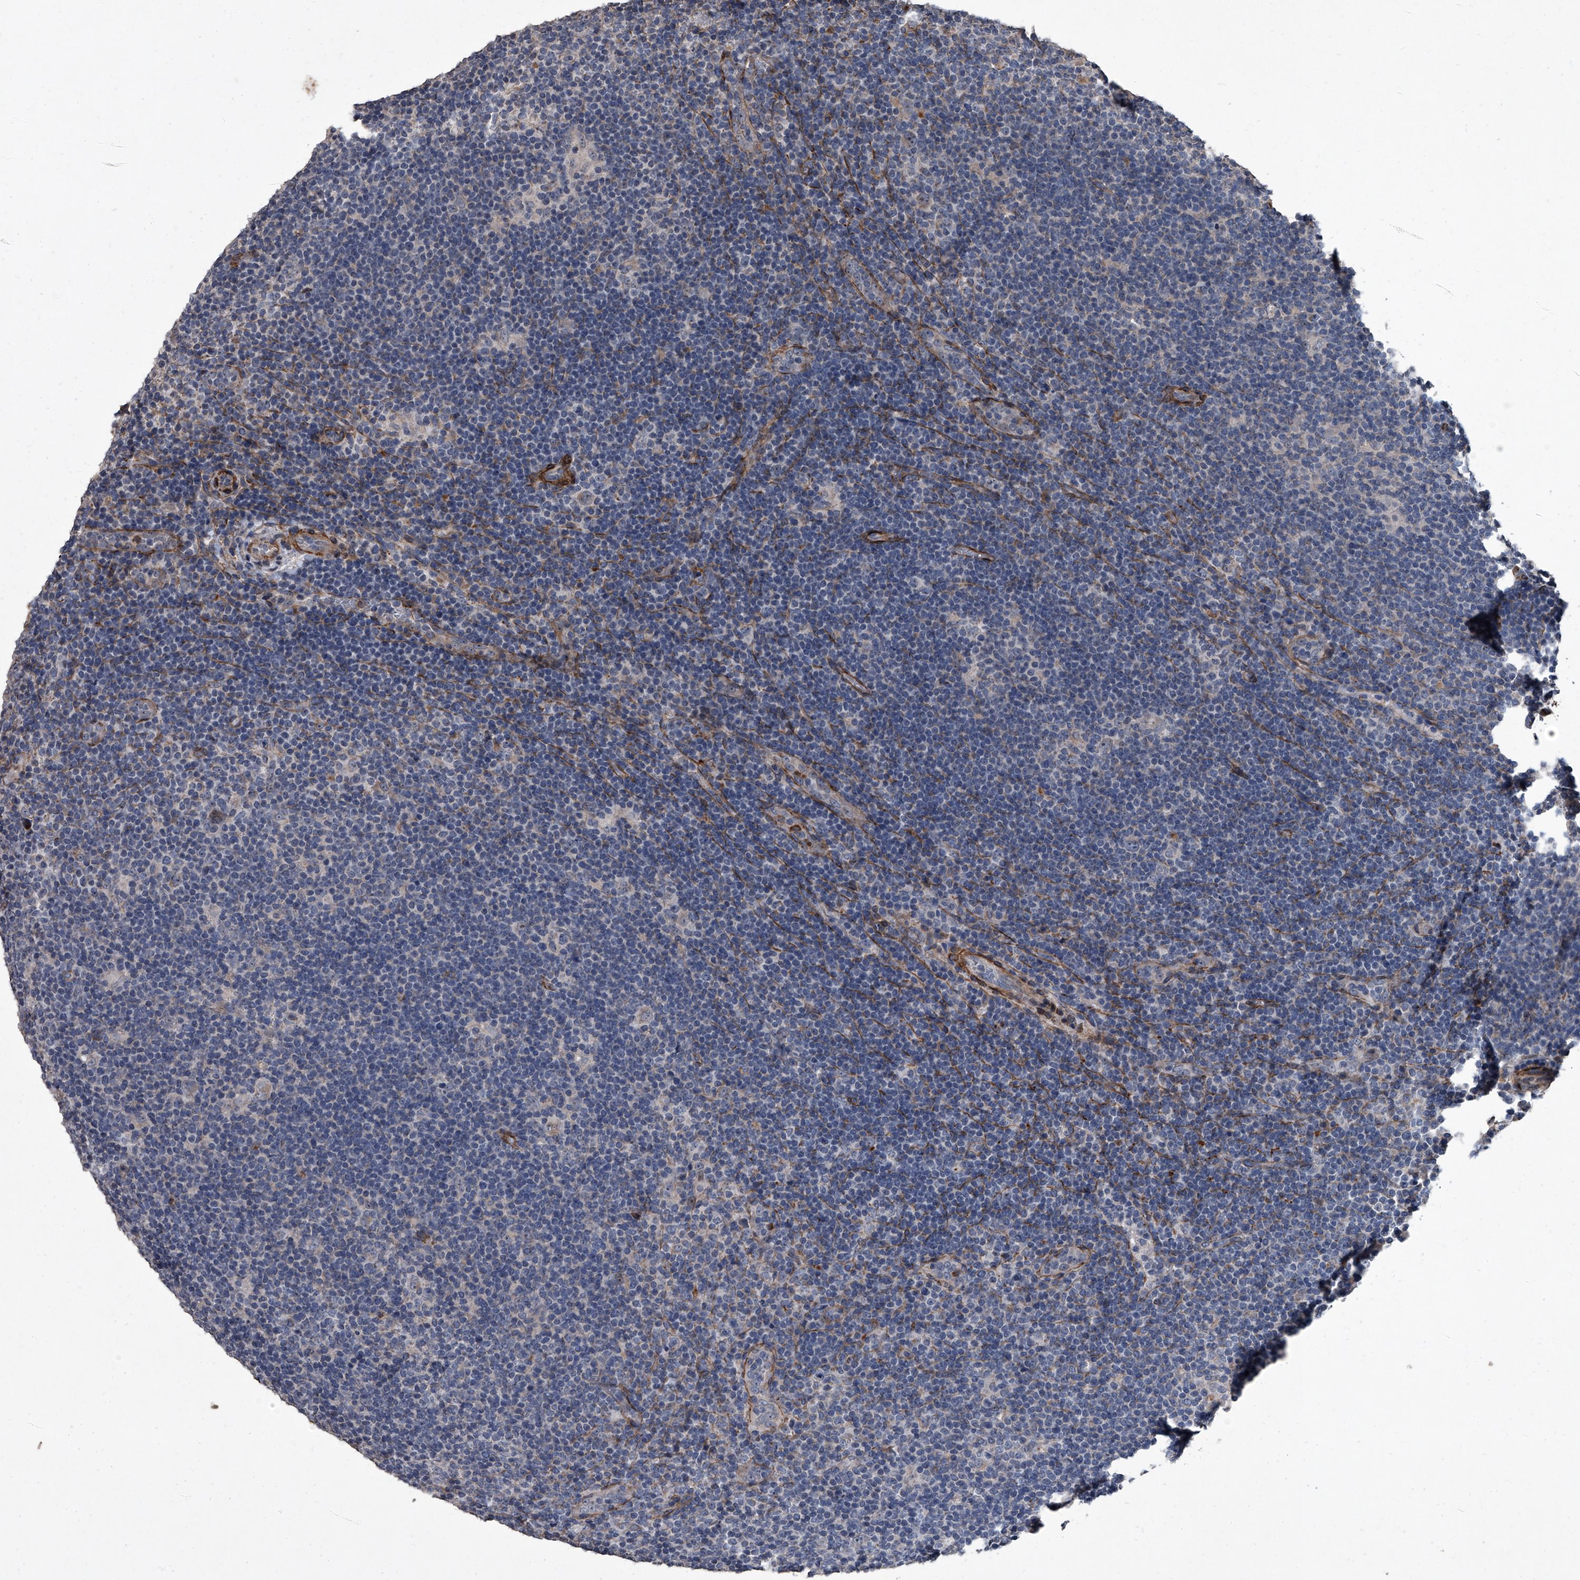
{"staining": {"intensity": "negative", "quantity": "none", "location": "none"}, "tissue": "lymphoma", "cell_type": "Tumor cells", "image_type": "cancer", "snomed": [{"axis": "morphology", "description": "Hodgkin's disease, NOS"}, {"axis": "topography", "description": "Lymph node"}], "caption": "Tumor cells are negative for protein expression in human Hodgkin's disease.", "gene": "SIRT4", "patient": {"sex": "female", "age": 57}}